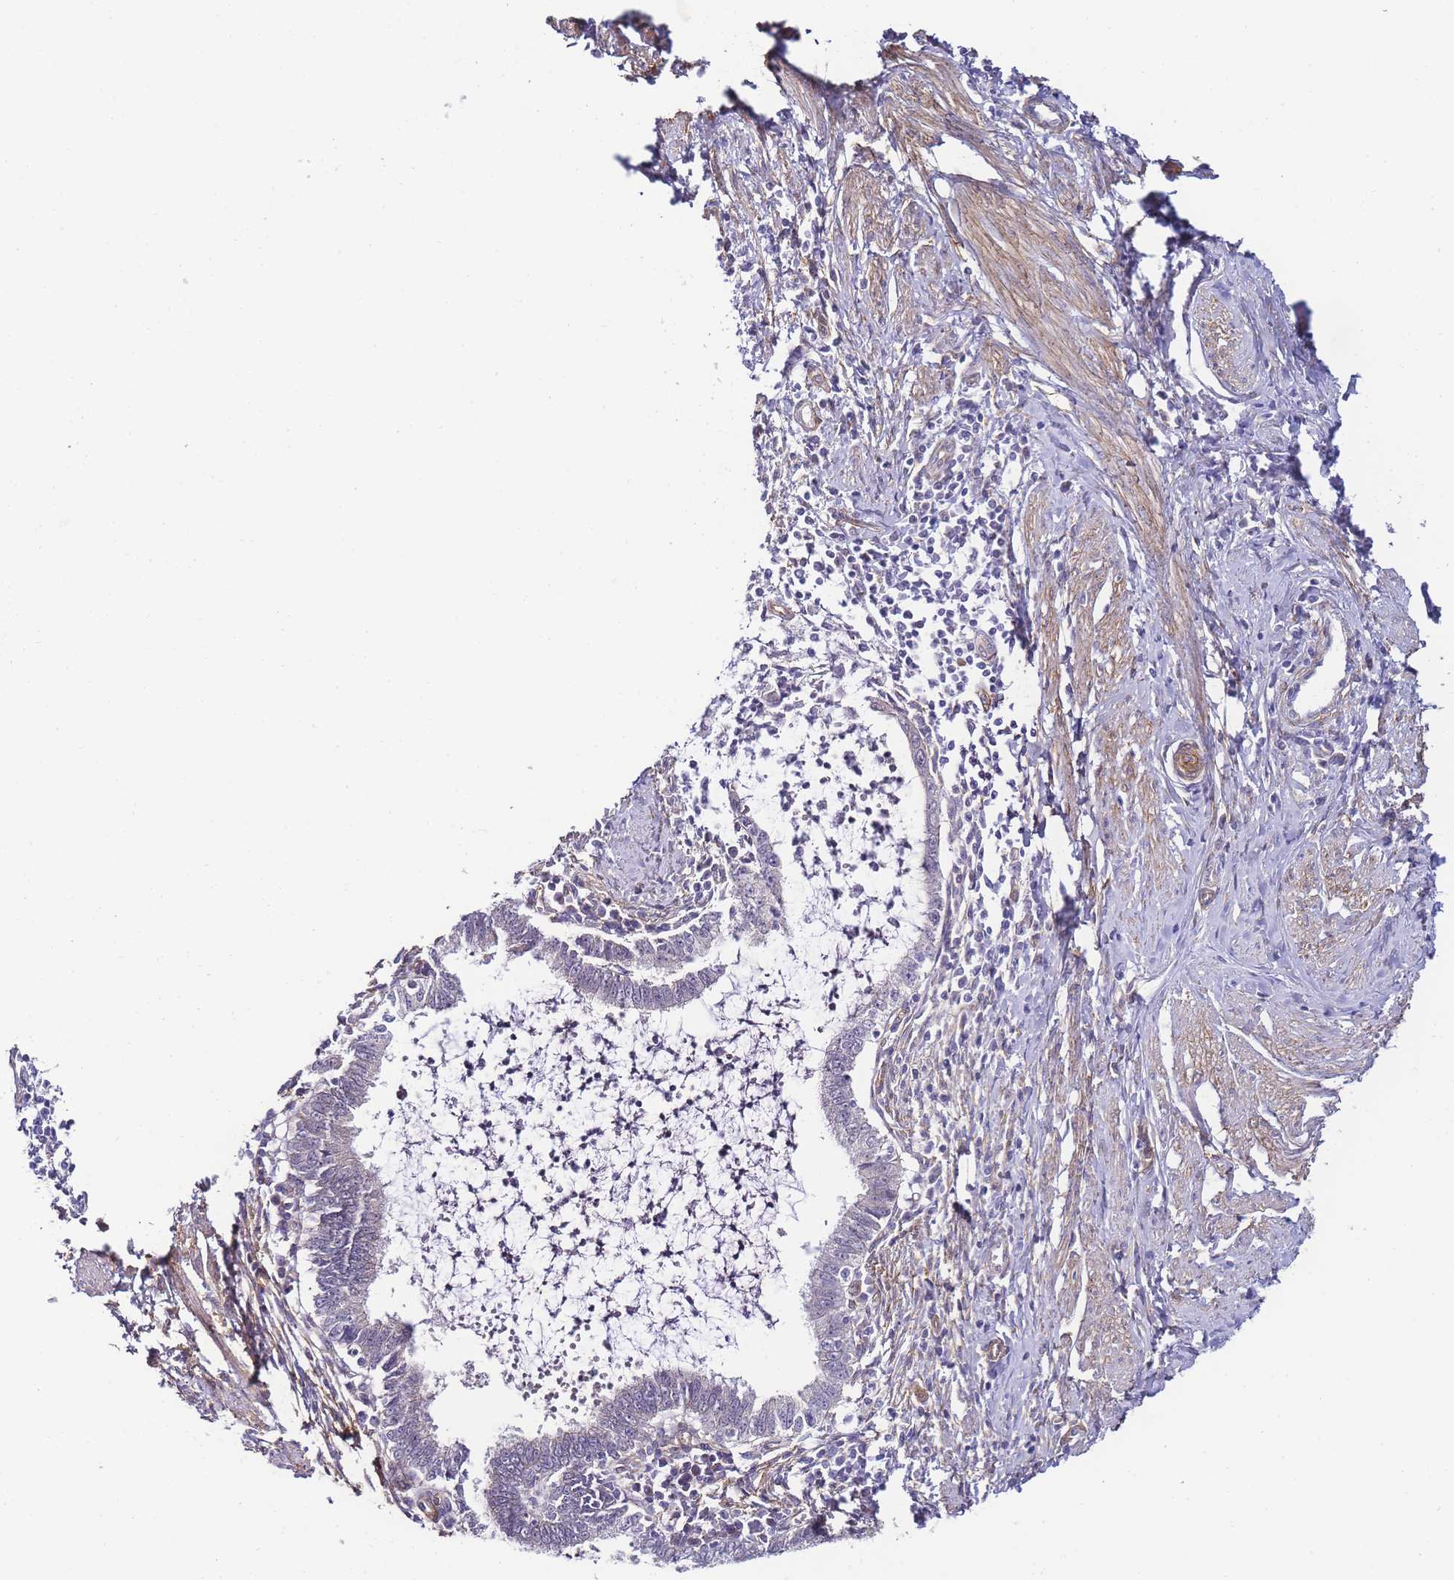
{"staining": {"intensity": "negative", "quantity": "none", "location": "none"}, "tissue": "cervical cancer", "cell_type": "Tumor cells", "image_type": "cancer", "snomed": [{"axis": "morphology", "description": "Adenocarcinoma, NOS"}, {"axis": "topography", "description": "Cervix"}], "caption": "The micrograph demonstrates no significant expression in tumor cells of cervical cancer (adenocarcinoma).", "gene": "PDCD7", "patient": {"sex": "female", "age": 36}}